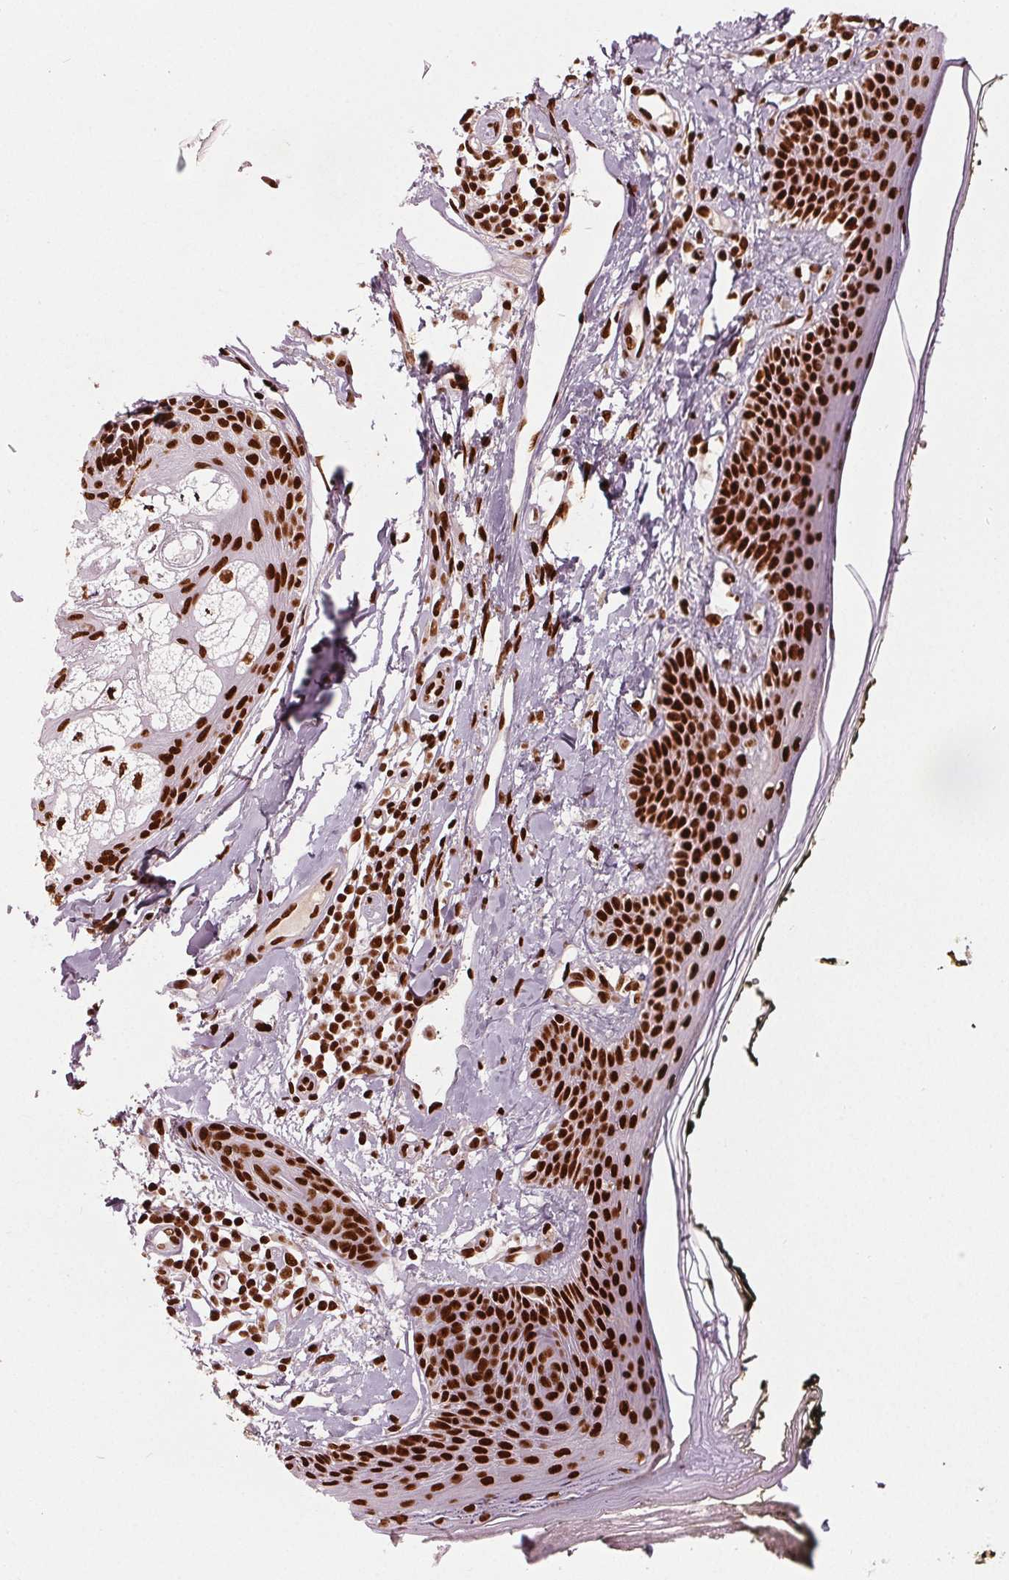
{"staining": {"intensity": "strong", "quantity": ">75%", "location": "nuclear"}, "tissue": "skin", "cell_type": "Fibroblasts", "image_type": "normal", "snomed": [{"axis": "morphology", "description": "Normal tissue, NOS"}, {"axis": "topography", "description": "Skin"}], "caption": "Strong nuclear staining for a protein is appreciated in about >75% of fibroblasts of benign skin using IHC.", "gene": "BRD4", "patient": {"sex": "male", "age": 76}}